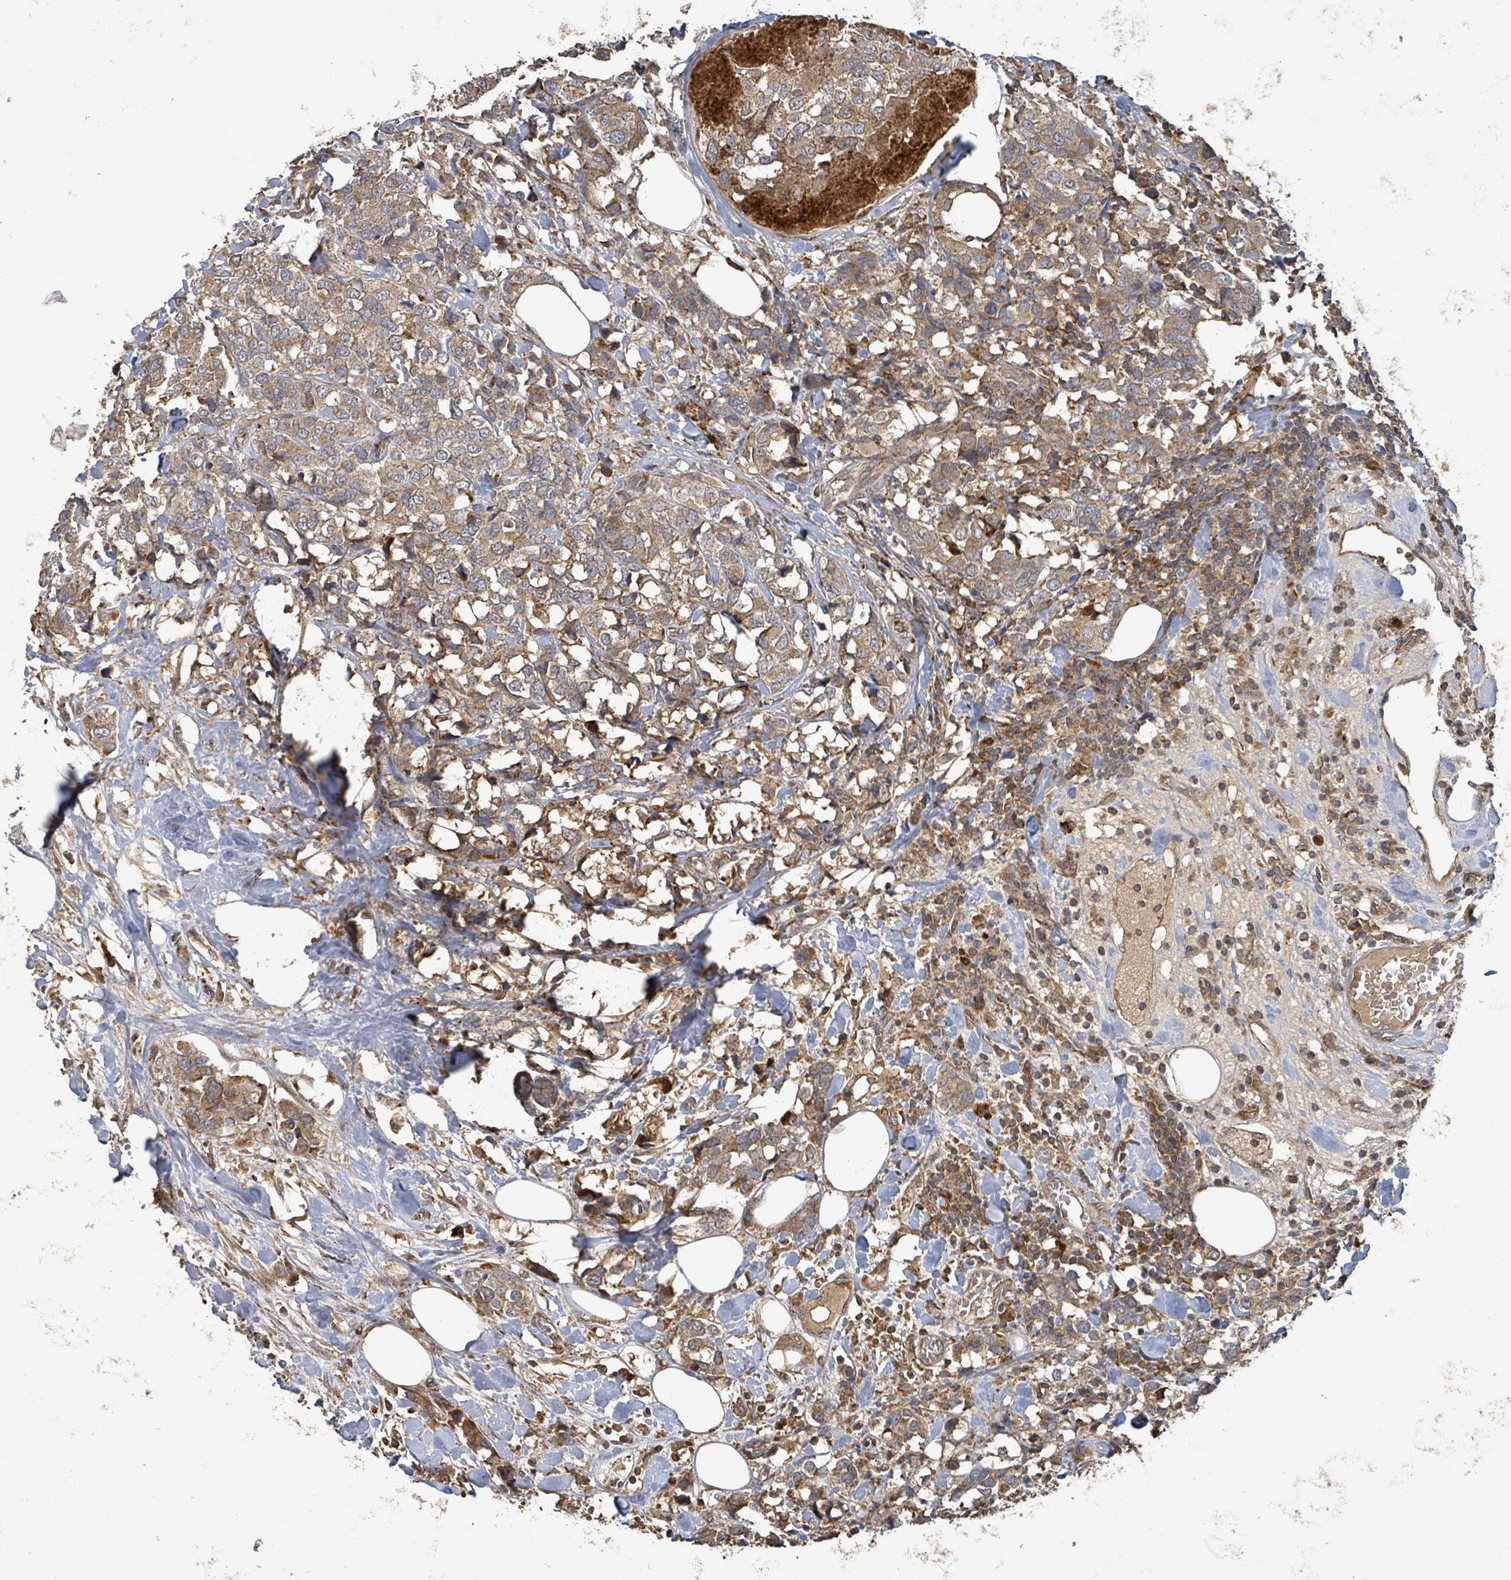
{"staining": {"intensity": "moderate", "quantity": ">75%", "location": "cytoplasmic/membranous"}, "tissue": "breast cancer", "cell_type": "Tumor cells", "image_type": "cancer", "snomed": [{"axis": "morphology", "description": "Lobular carcinoma"}, {"axis": "topography", "description": "Breast"}], "caption": "High-power microscopy captured an immunohistochemistry (IHC) micrograph of breast lobular carcinoma, revealing moderate cytoplasmic/membranous positivity in approximately >75% of tumor cells. The staining was performed using DAB to visualize the protein expression in brown, while the nuclei were stained in blue with hematoxylin (Magnification: 20x).", "gene": "STARD4", "patient": {"sex": "female", "age": 59}}